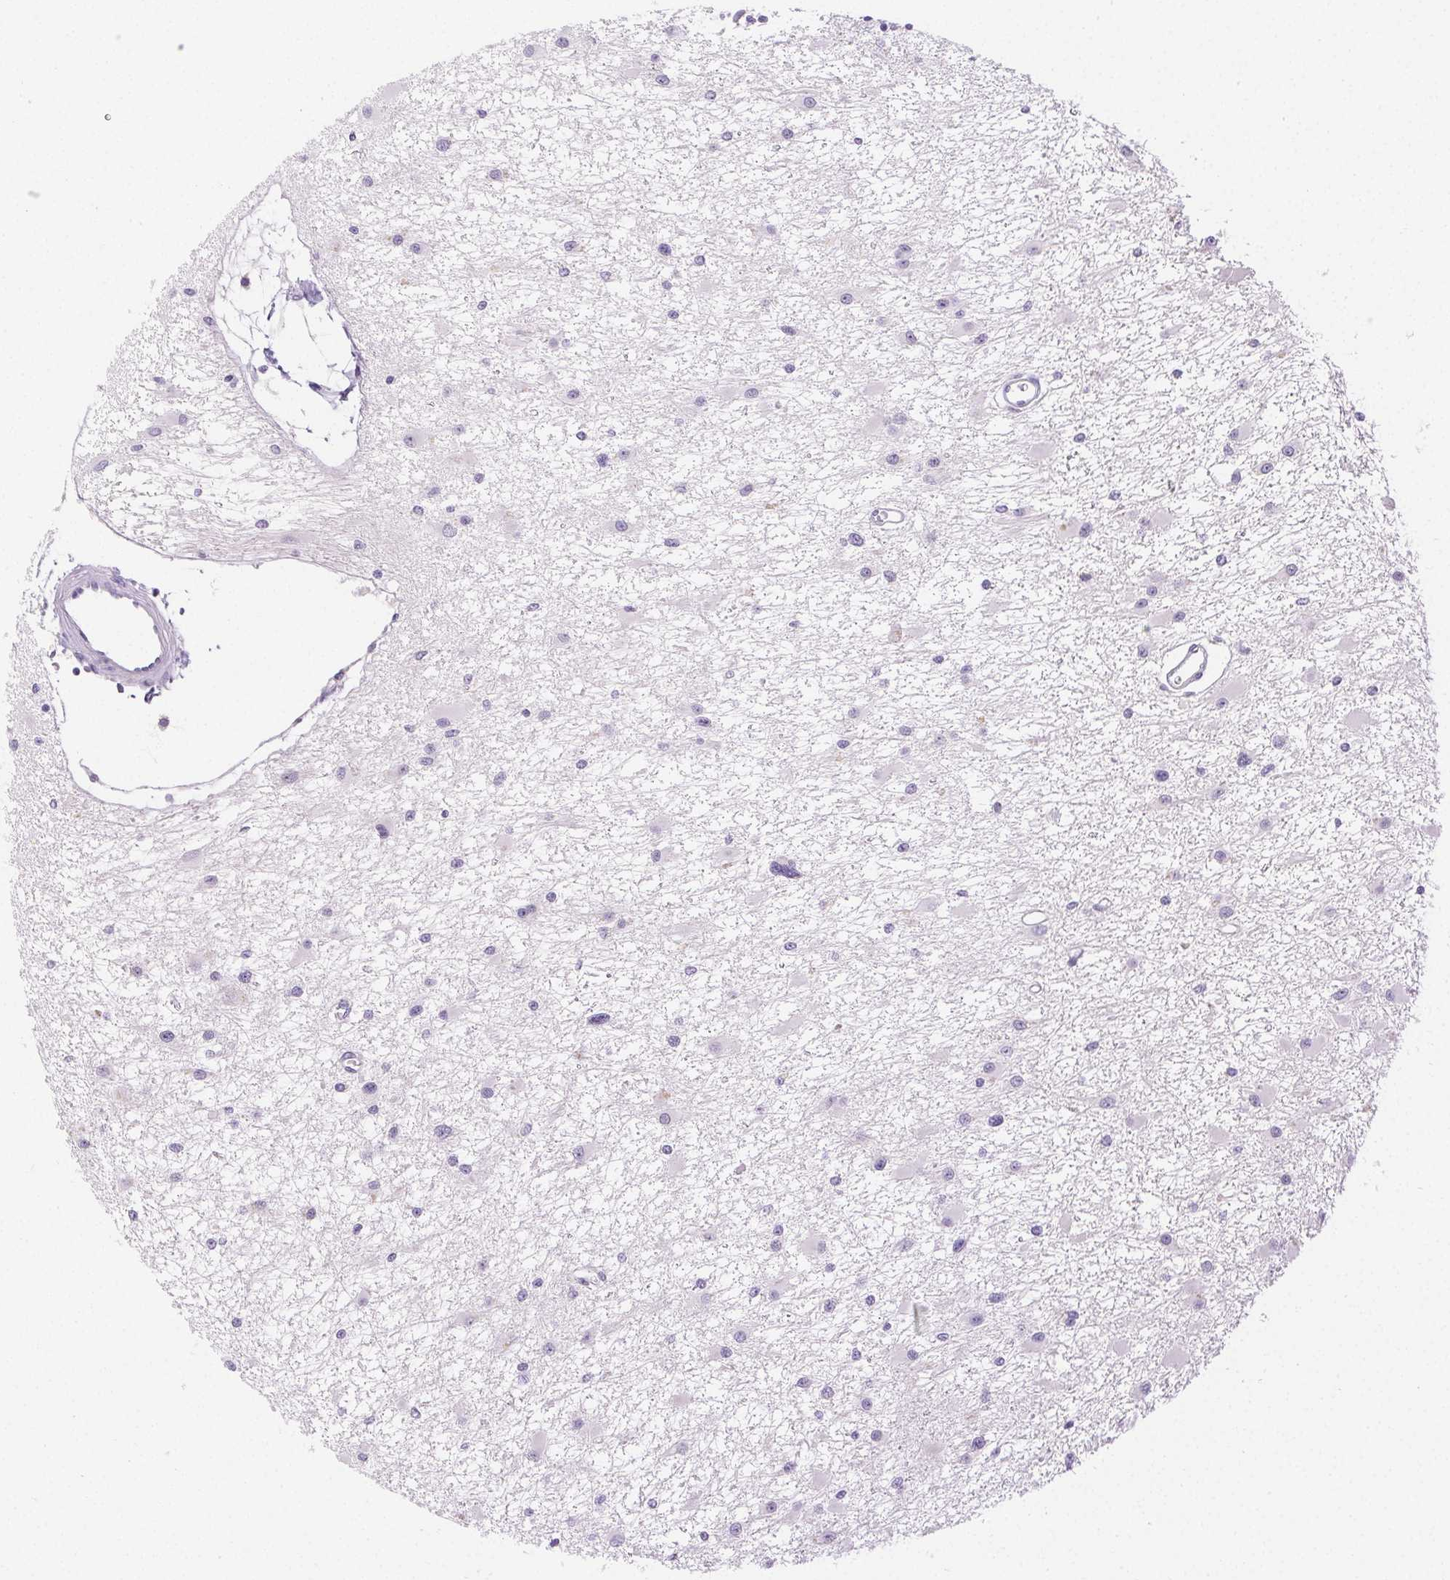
{"staining": {"intensity": "negative", "quantity": "none", "location": "none"}, "tissue": "glioma", "cell_type": "Tumor cells", "image_type": "cancer", "snomed": [{"axis": "morphology", "description": "Glioma, malignant, High grade"}, {"axis": "topography", "description": "Brain"}], "caption": "An immunohistochemistry micrograph of glioma is shown. There is no staining in tumor cells of glioma. Brightfield microscopy of immunohistochemistry (IHC) stained with DAB (3,3'-diaminobenzidine) (brown) and hematoxylin (blue), captured at high magnification.", "gene": "SPACA4", "patient": {"sex": "male", "age": 54}}